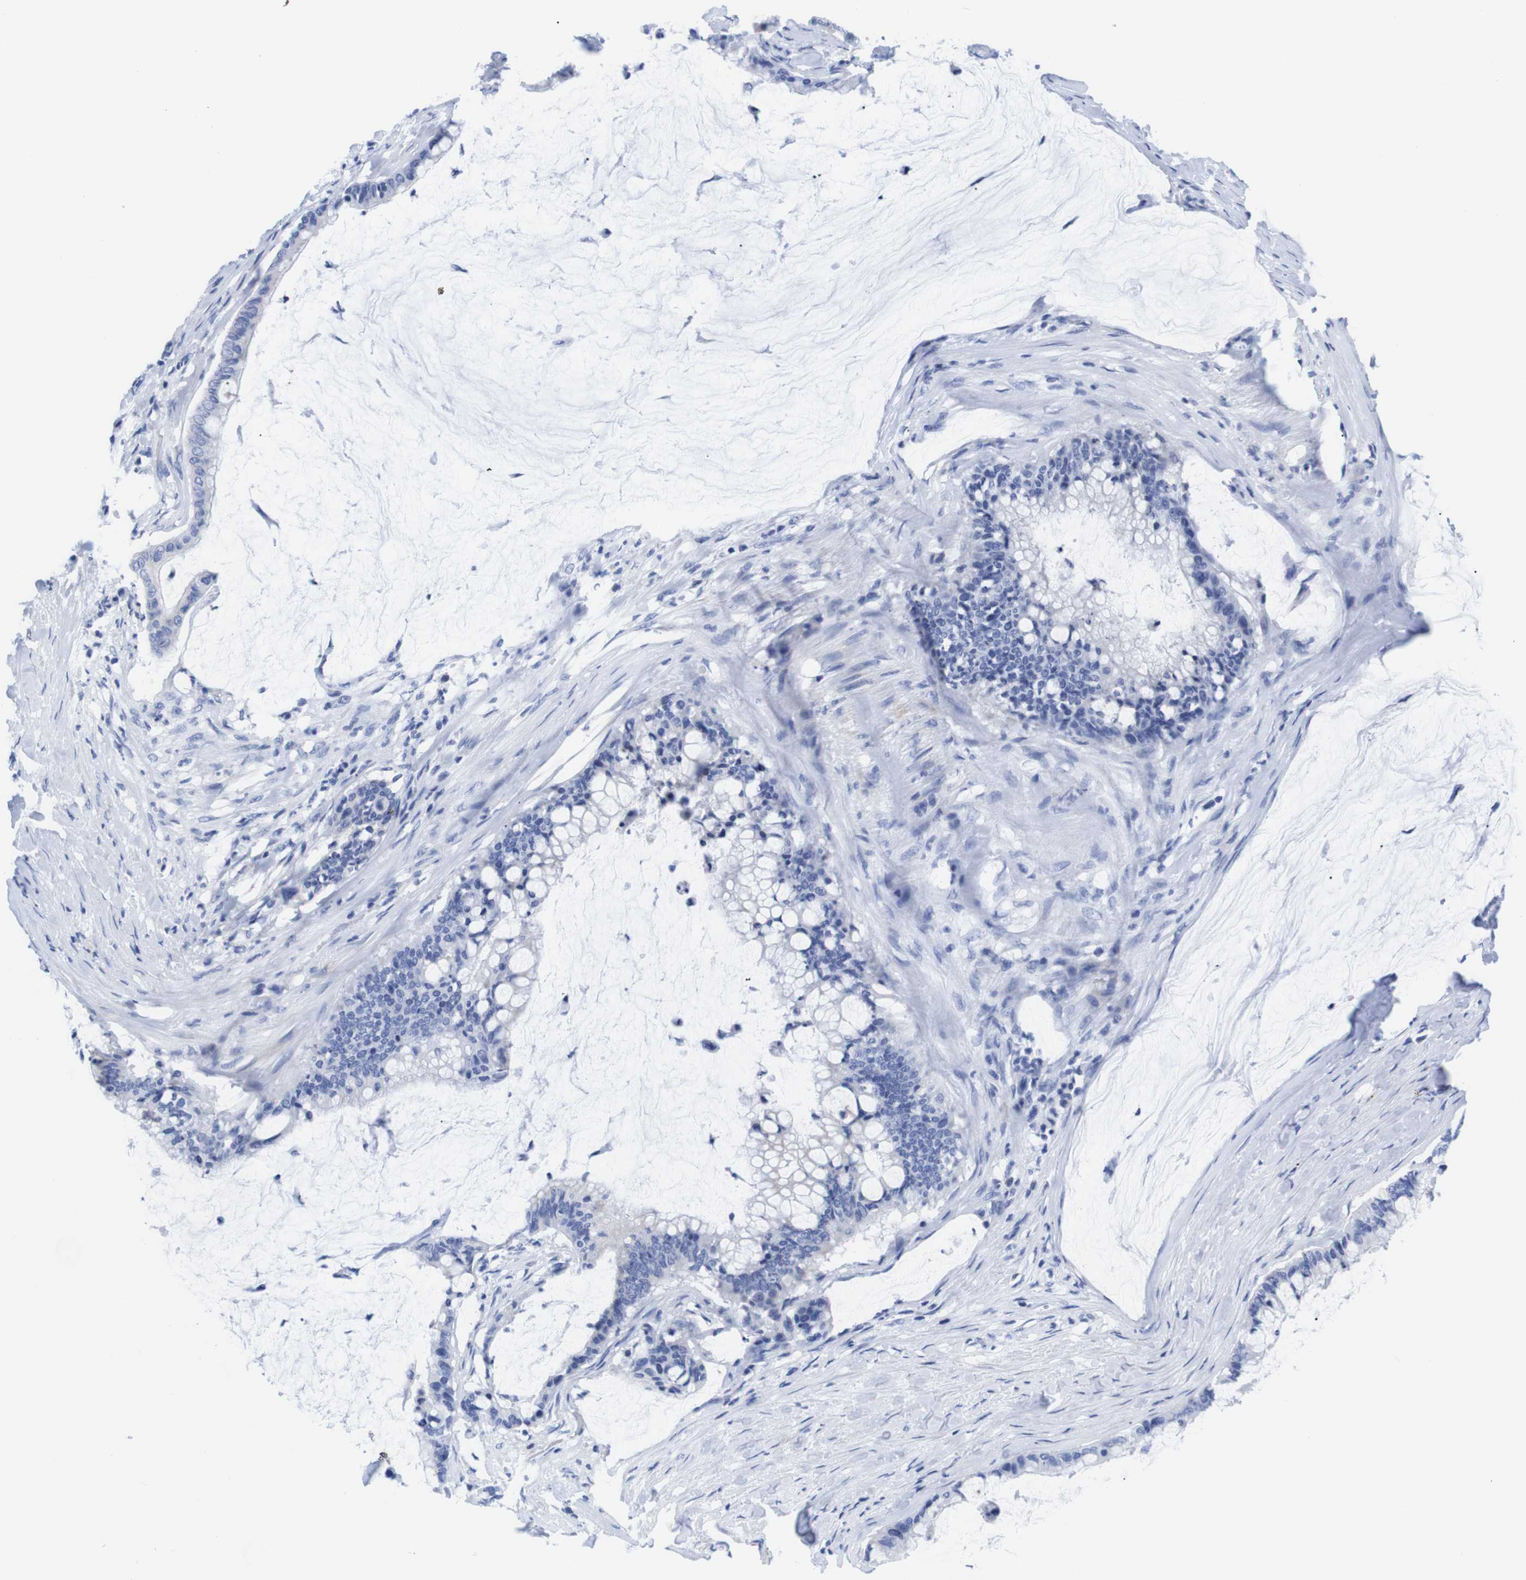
{"staining": {"intensity": "negative", "quantity": "none", "location": "none"}, "tissue": "pancreatic cancer", "cell_type": "Tumor cells", "image_type": "cancer", "snomed": [{"axis": "morphology", "description": "Adenocarcinoma, NOS"}, {"axis": "topography", "description": "Pancreas"}], "caption": "There is no significant expression in tumor cells of adenocarcinoma (pancreatic).", "gene": "LRRC55", "patient": {"sex": "male", "age": 41}}